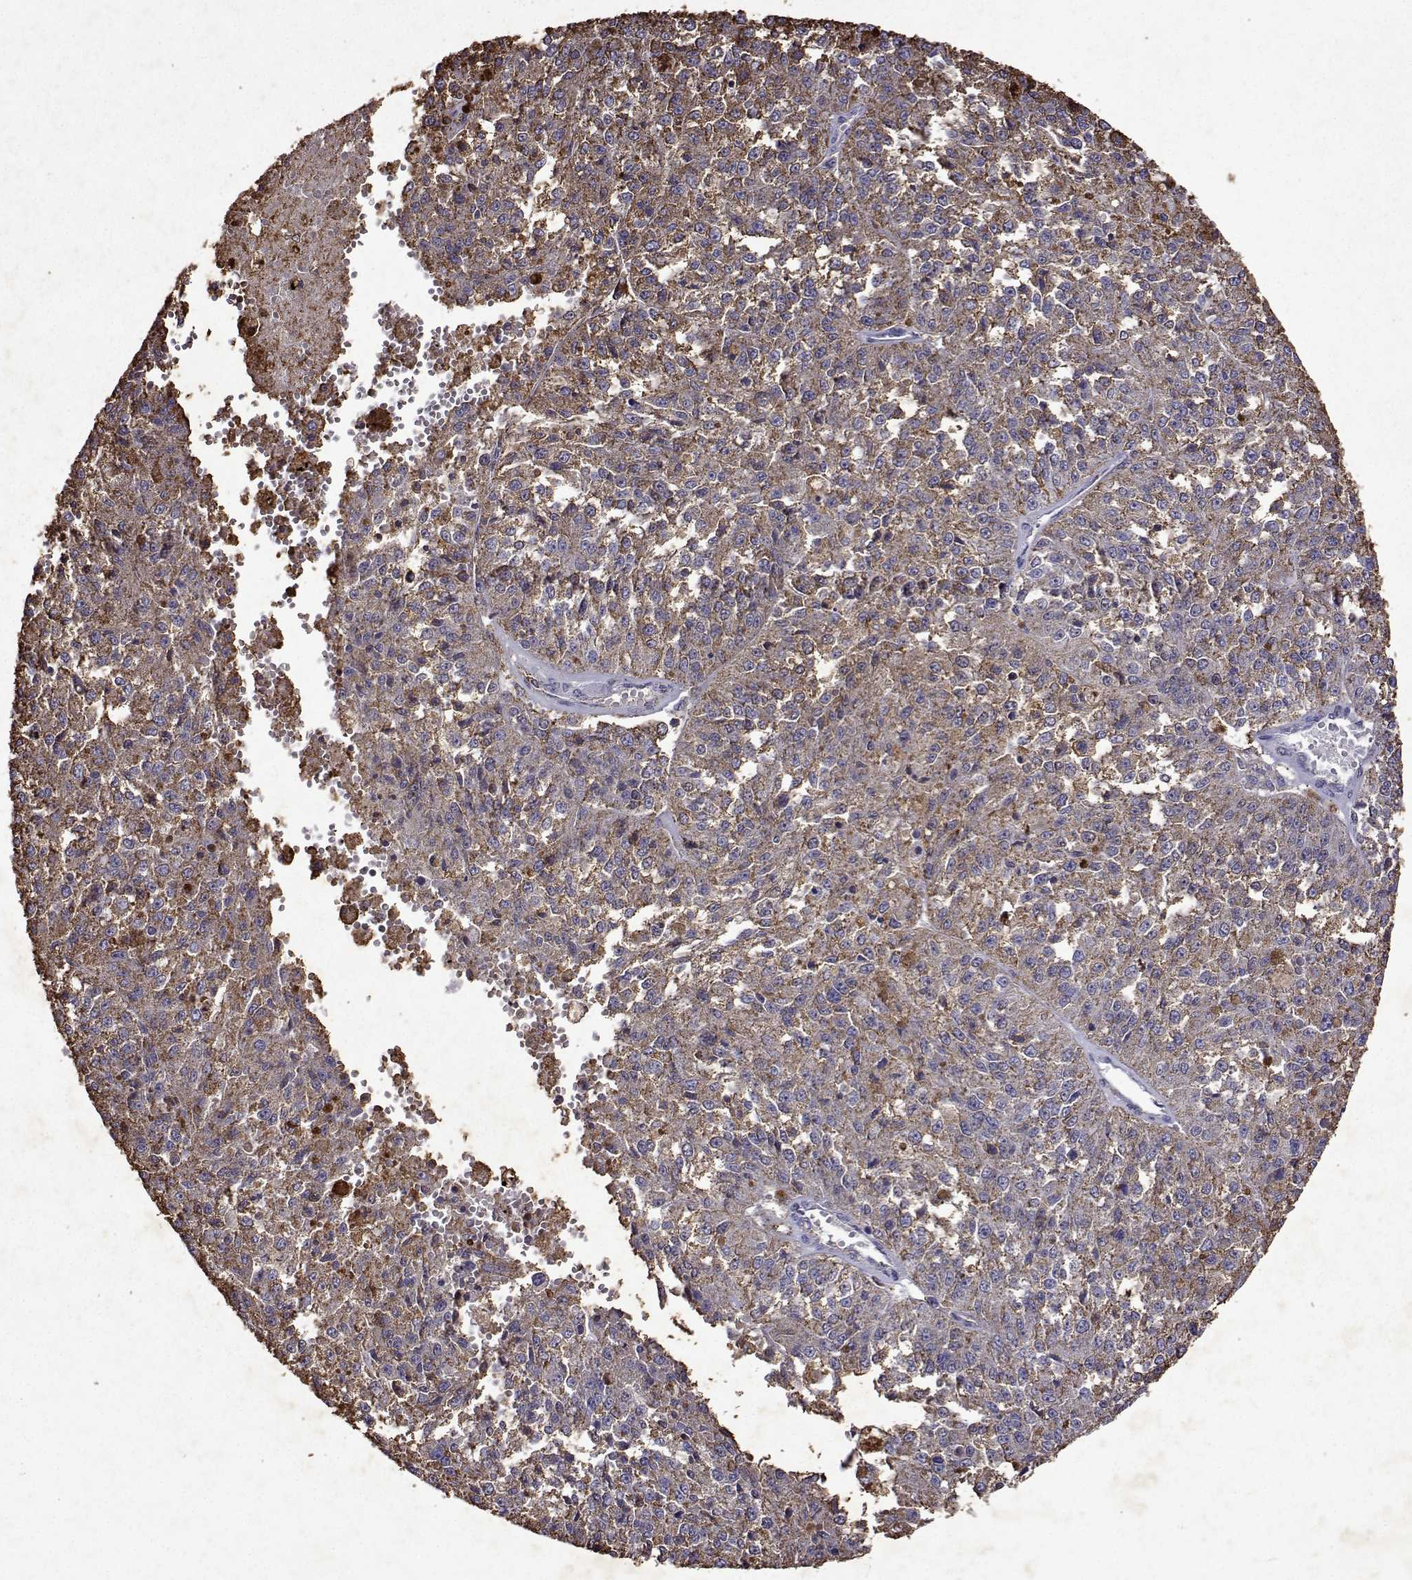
{"staining": {"intensity": "moderate", "quantity": "25%-75%", "location": "cytoplasmic/membranous"}, "tissue": "melanoma", "cell_type": "Tumor cells", "image_type": "cancer", "snomed": [{"axis": "morphology", "description": "Malignant melanoma, Metastatic site"}, {"axis": "topography", "description": "Lymph node"}], "caption": "A brown stain highlights moderate cytoplasmic/membranous positivity of a protein in malignant melanoma (metastatic site) tumor cells.", "gene": "DUSP28", "patient": {"sex": "female", "age": 64}}